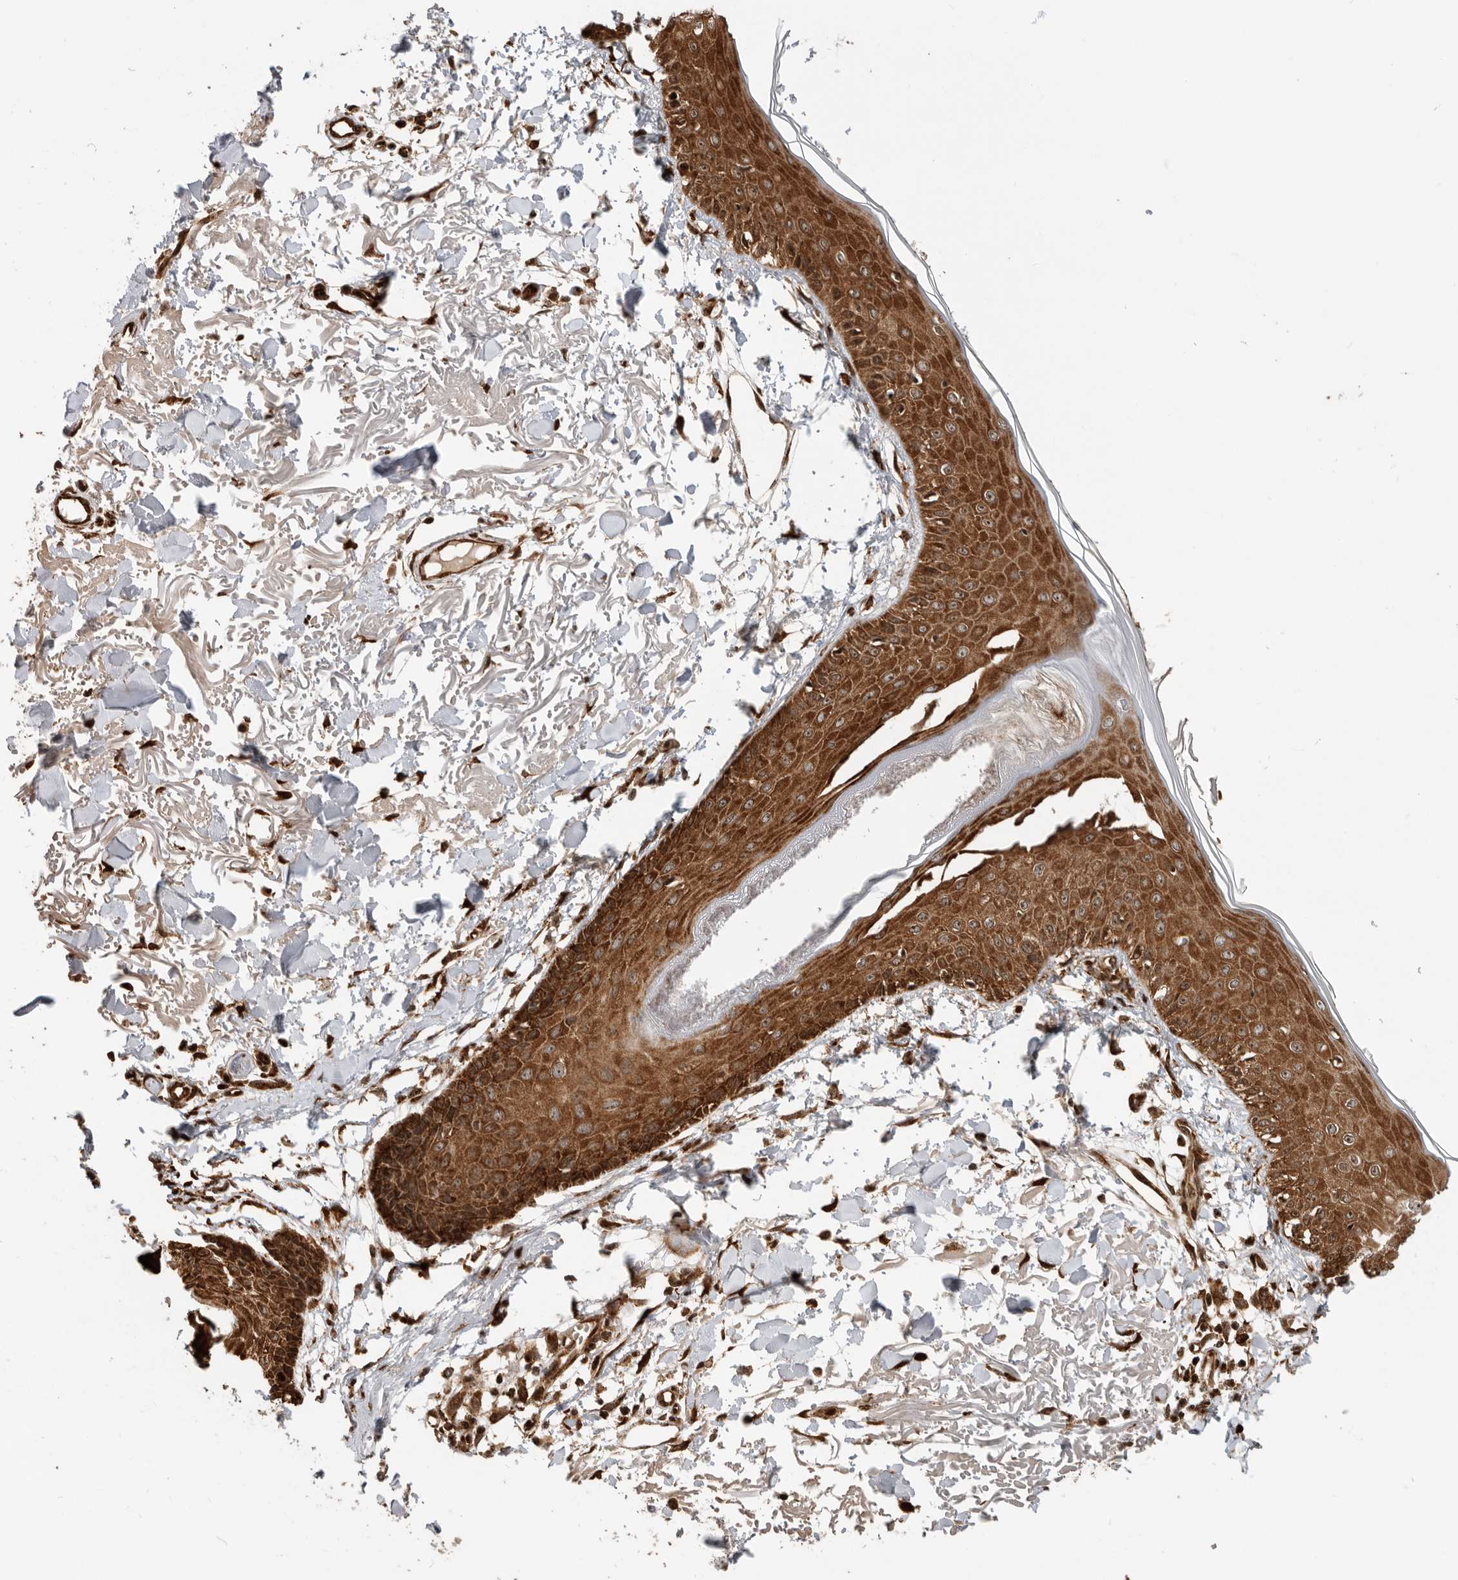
{"staining": {"intensity": "strong", "quantity": ">75%", "location": "cytoplasmic/membranous"}, "tissue": "skin", "cell_type": "Fibroblasts", "image_type": "normal", "snomed": [{"axis": "morphology", "description": "Normal tissue, NOS"}, {"axis": "morphology", "description": "Squamous cell carcinoma, NOS"}, {"axis": "topography", "description": "Skin"}, {"axis": "topography", "description": "Peripheral nerve tissue"}], "caption": "Skin stained for a protein shows strong cytoplasmic/membranous positivity in fibroblasts. (DAB (3,3'-diaminobenzidine) IHC with brightfield microscopy, high magnification).", "gene": "FZD3", "patient": {"sex": "male", "age": 83}}